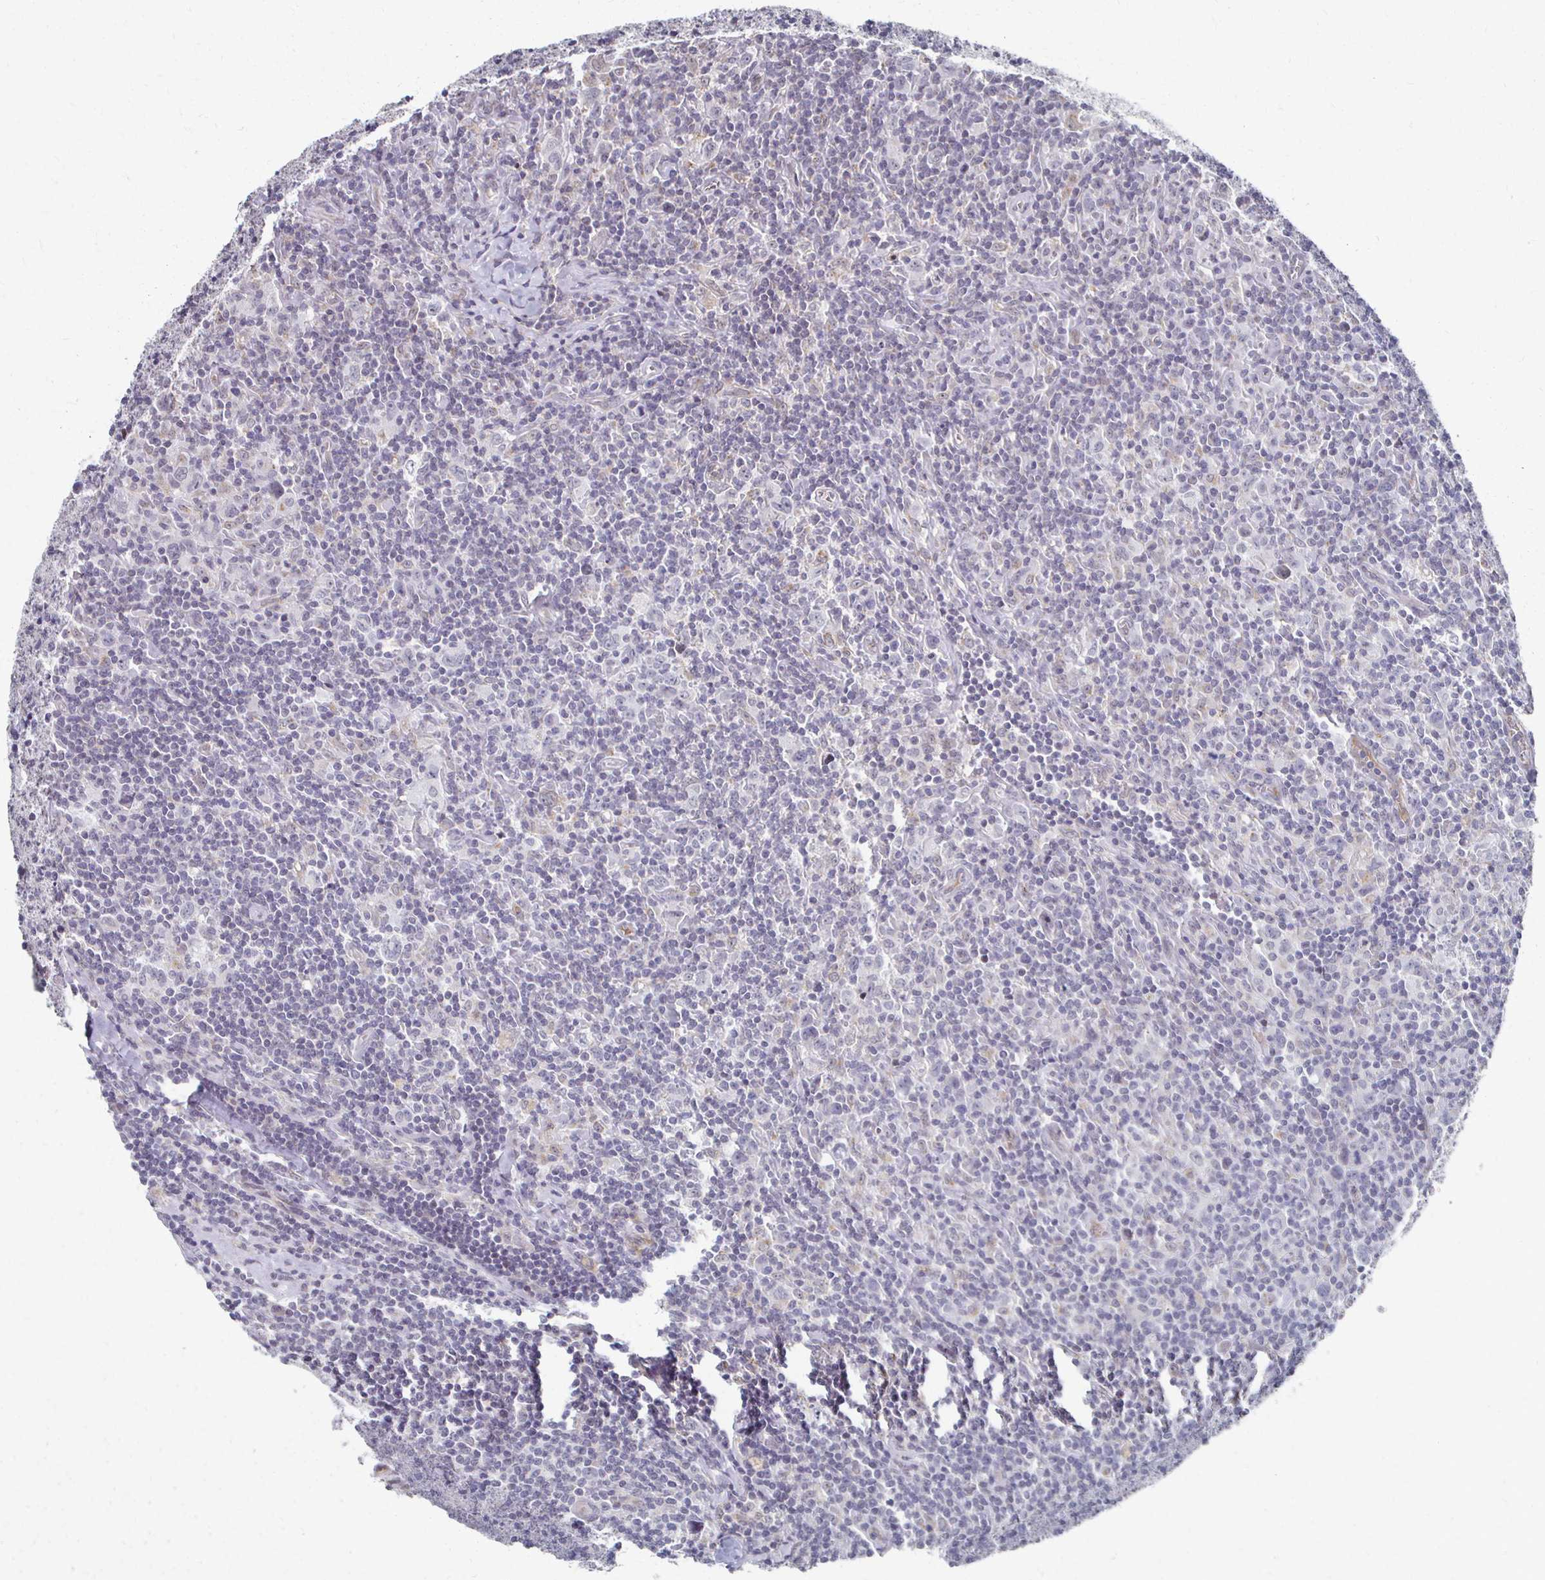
{"staining": {"intensity": "negative", "quantity": "none", "location": "none"}, "tissue": "lymphoma", "cell_type": "Tumor cells", "image_type": "cancer", "snomed": [{"axis": "morphology", "description": "Hodgkin's disease, NOS"}, {"axis": "topography", "description": "Lymph node"}], "caption": "A high-resolution image shows immunohistochemistry (IHC) staining of lymphoma, which displays no significant positivity in tumor cells. (Immunohistochemistry (ihc), brightfield microscopy, high magnification).", "gene": "DAB1", "patient": {"sex": "female", "age": 18}}